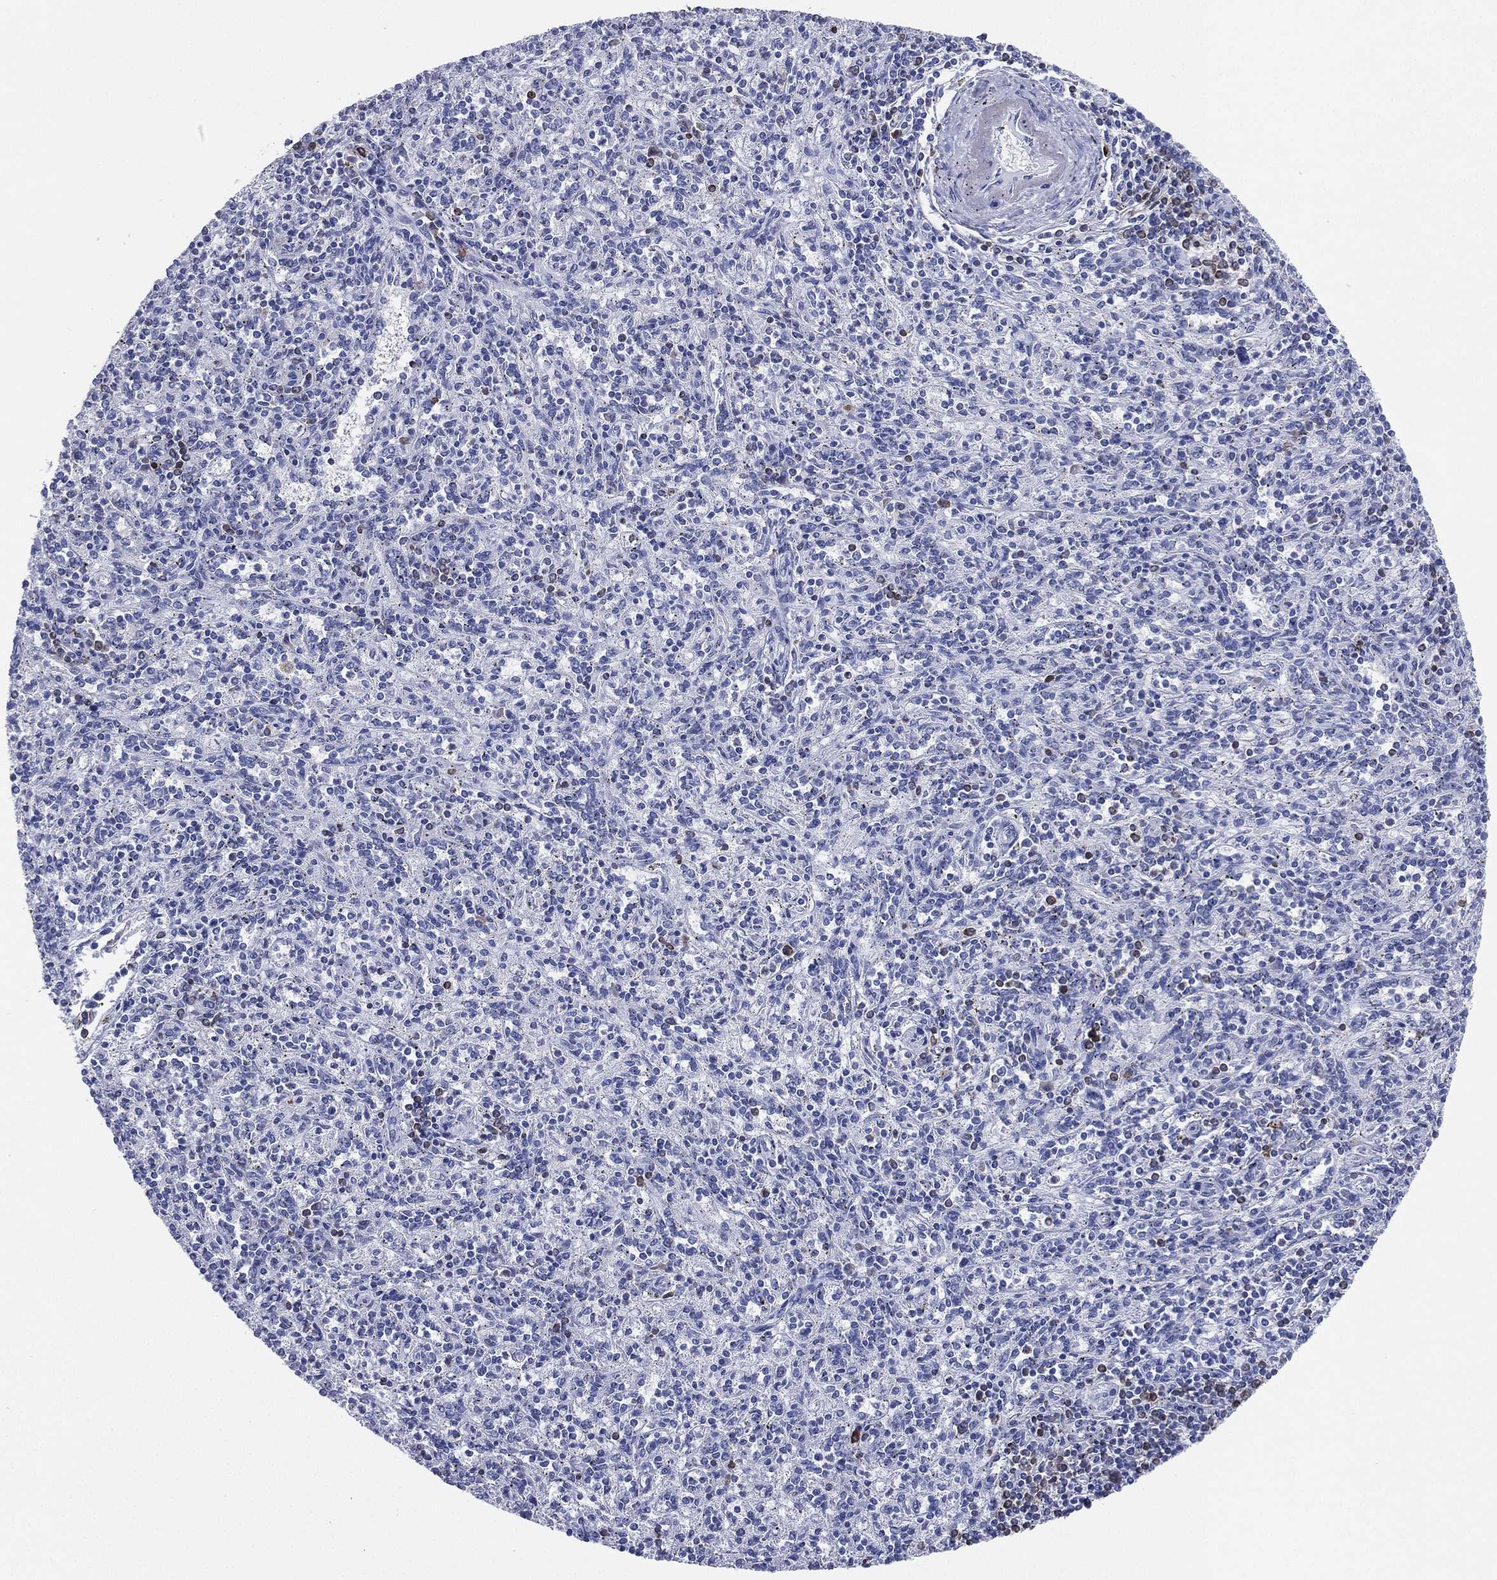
{"staining": {"intensity": "strong", "quantity": "<25%", "location": "cytoplasmic/membranous"}, "tissue": "spleen", "cell_type": "Cells in red pulp", "image_type": "normal", "snomed": [{"axis": "morphology", "description": "Normal tissue, NOS"}, {"axis": "topography", "description": "Spleen"}], "caption": "This photomicrograph exhibits immunohistochemistry staining of benign human spleen, with medium strong cytoplasmic/membranous expression in about <25% of cells in red pulp.", "gene": "CD79A", "patient": {"sex": "male", "age": 69}}